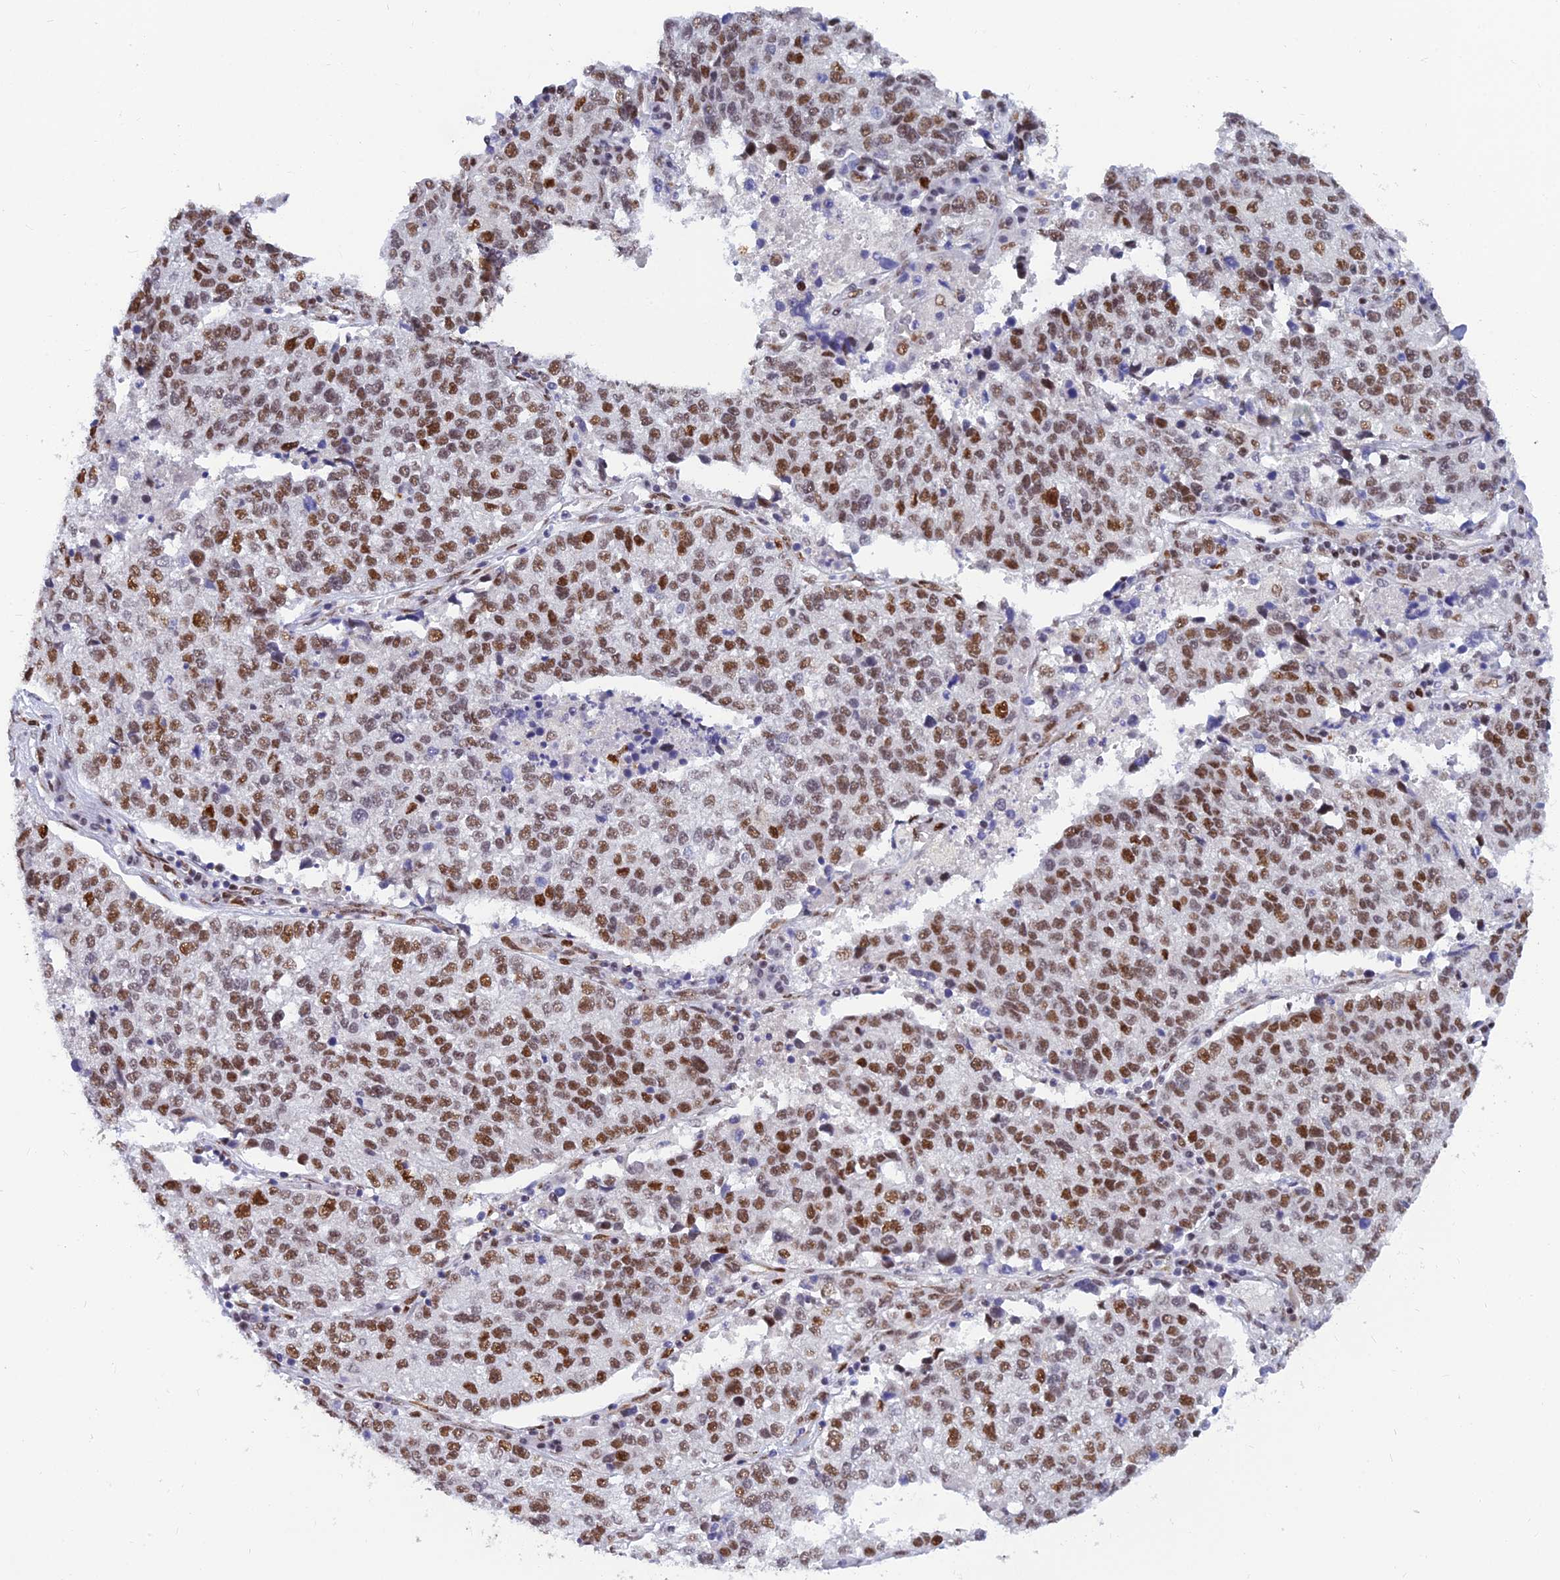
{"staining": {"intensity": "moderate", "quantity": ">75%", "location": "nuclear"}, "tissue": "lung cancer", "cell_type": "Tumor cells", "image_type": "cancer", "snomed": [{"axis": "morphology", "description": "Adenocarcinoma, NOS"}, {"axis": "topography", "description": "Lung"}], "caption": "Moderate nuclear positivity is present in about >75% of tumor cells in adenocarcinoma (lung).", "gene": "CLK4", "patient": {"sex": "male", "age": 49}}